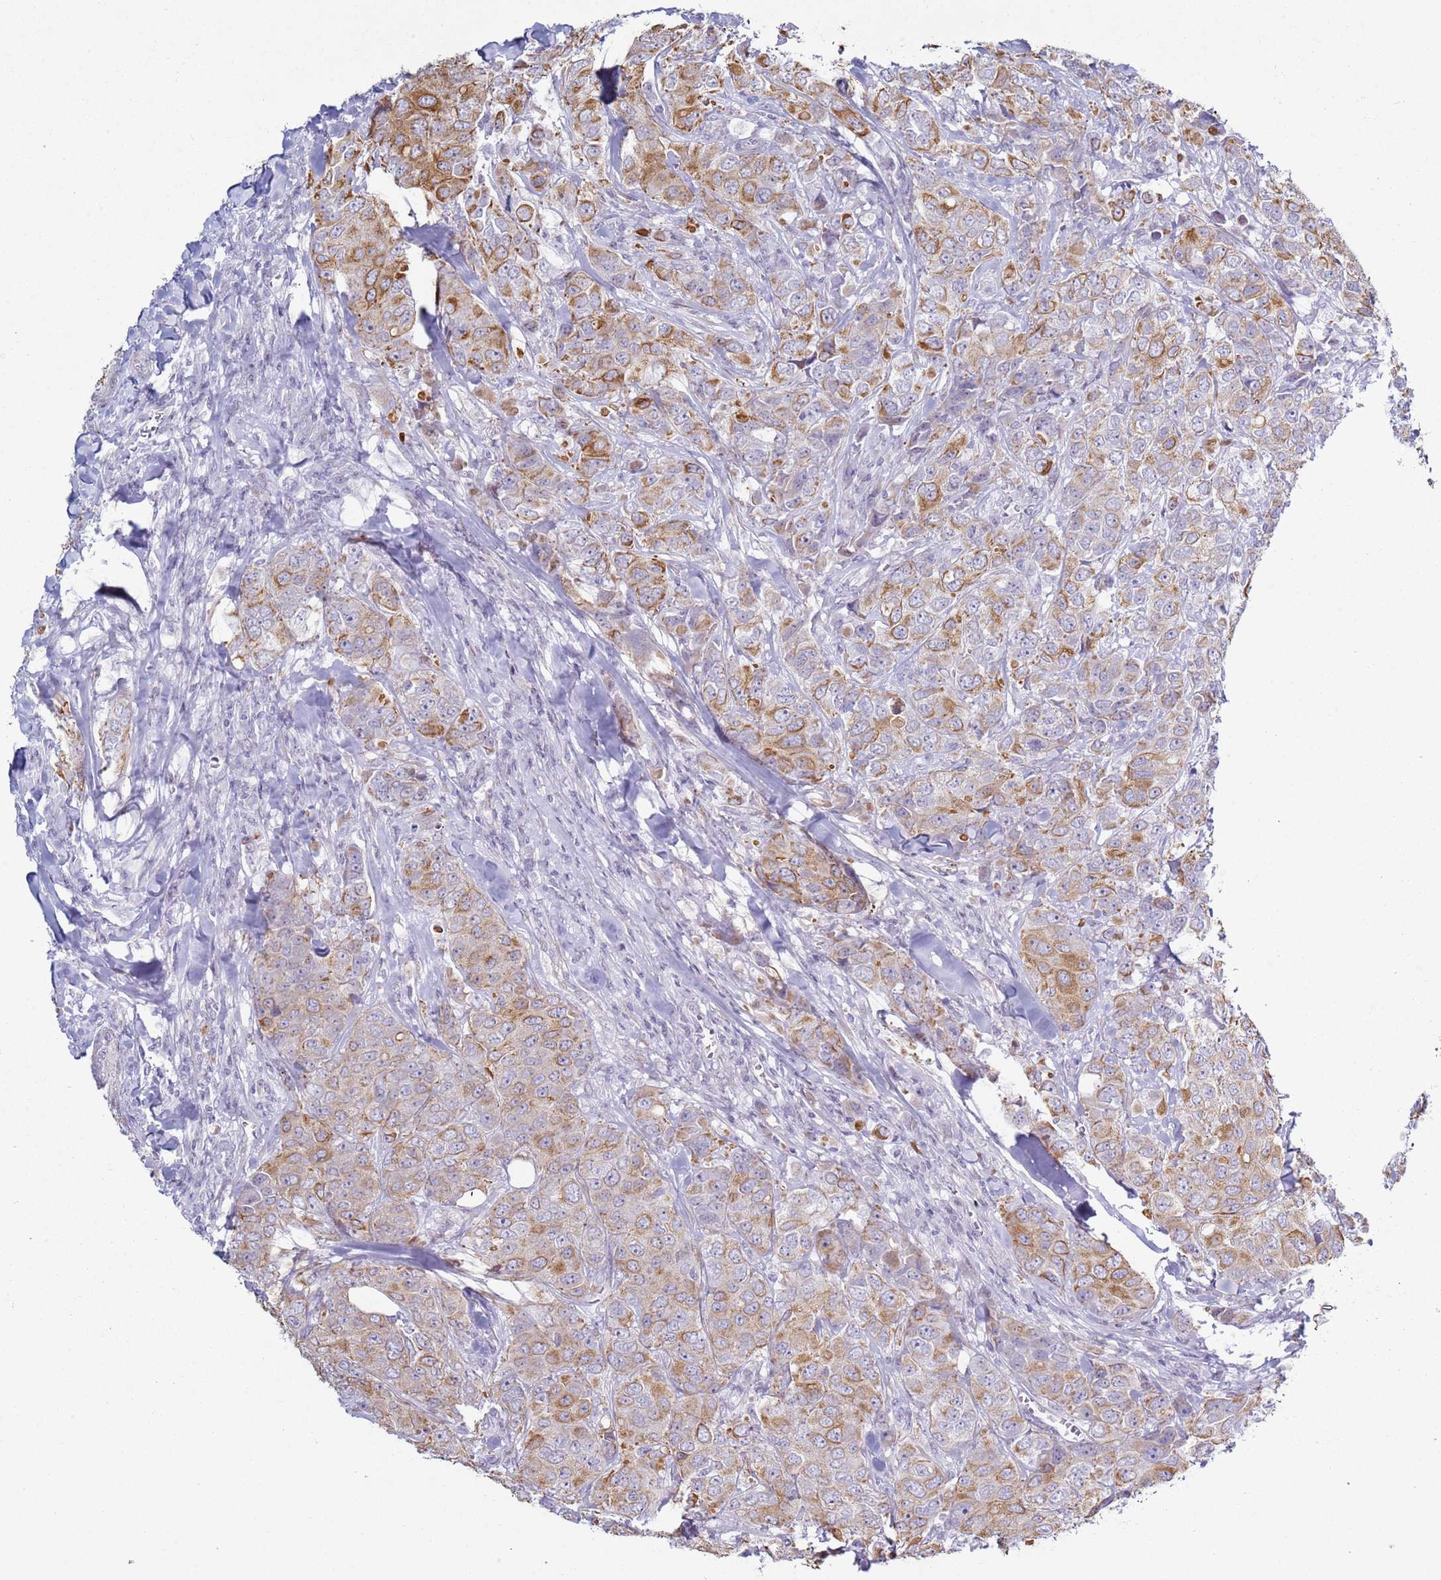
{"staining": {"intensity": "moderate", "quantity": "25%-75%", "location": "cytoplasmic/membranous"}, "tissue": "breast cancer", "cell_type": "Tumor cells", "image_type": "cancer", "snomed": [{"axis": "morphology", "description": "Duct carcinoma"}, {"axis": "topography", "description": "Breast"}], "caption": "A photomicrograph of breast cancer stained for a protein displays moderate cytoplasmic/membranous brown staining in tumor cells. (brown staining indicates protein expression, while blue staining denotes nuclei).", "gene": "NPAP1", "patient": {"sex": "female", "age": 43}}